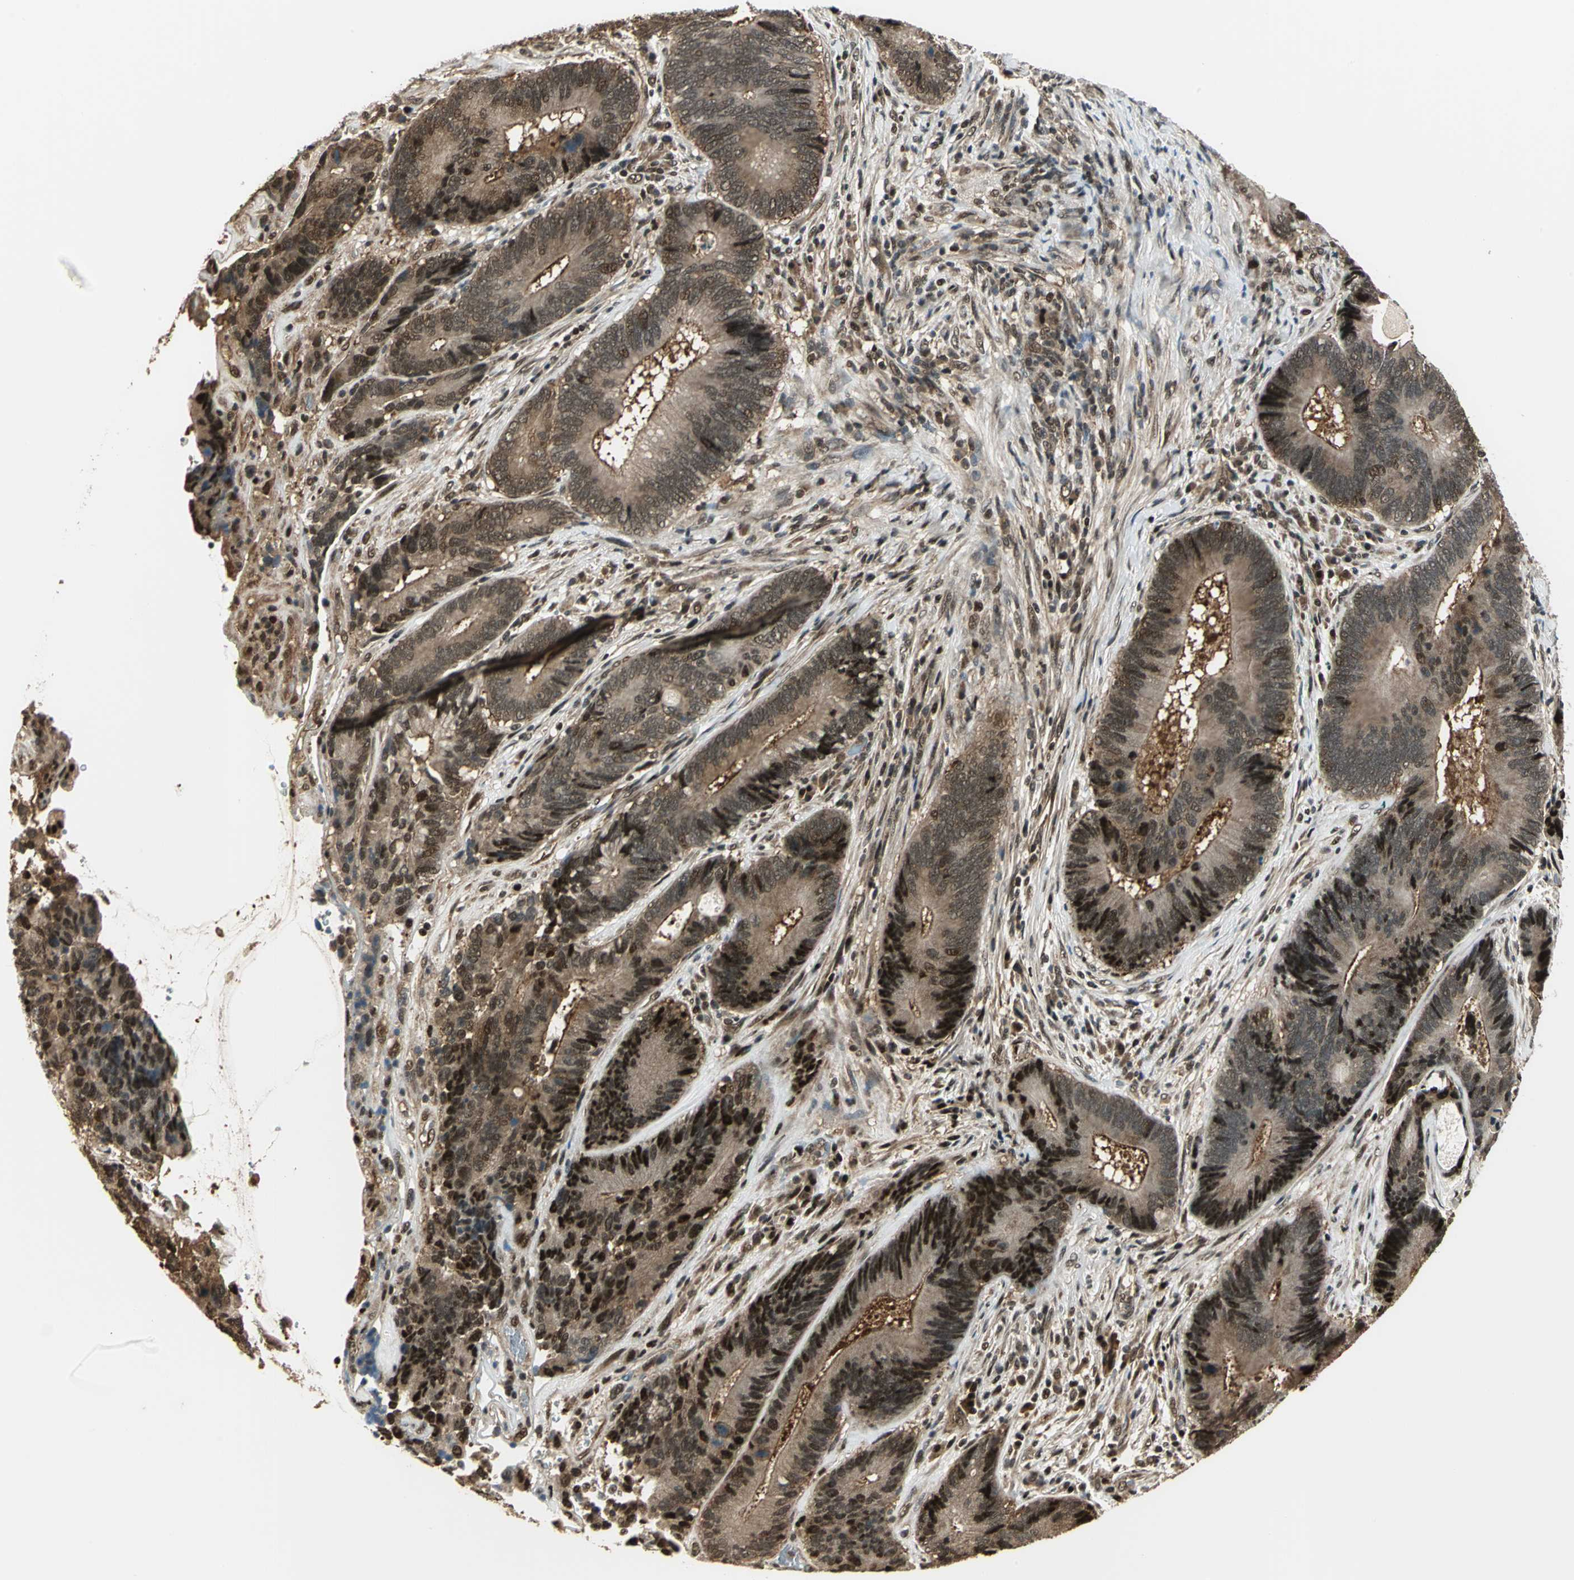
{"staining": {"intensity": "moderate", "quantity": ">75%", "location": "cytoplasmic/membranous,nuclear"}, "tissue": "colorectal cancer", "cell_type": "Tumor cells", "image_type": "cancer", "snomed": [{"axis": "morphology", "description": "Adenocarcinoma, NOS"}, {"axis": "topography", "description": "Colon"}], "caption": "This micrograph demonstrates immunohistochemistry staining of colorectal cancer, with medium moderate cytoplasmic/membranous and nuclear staining in approximately >75% of tumor cells.", "gene": "PSMC3", "patient": {"sex": "female", "age": 78}}